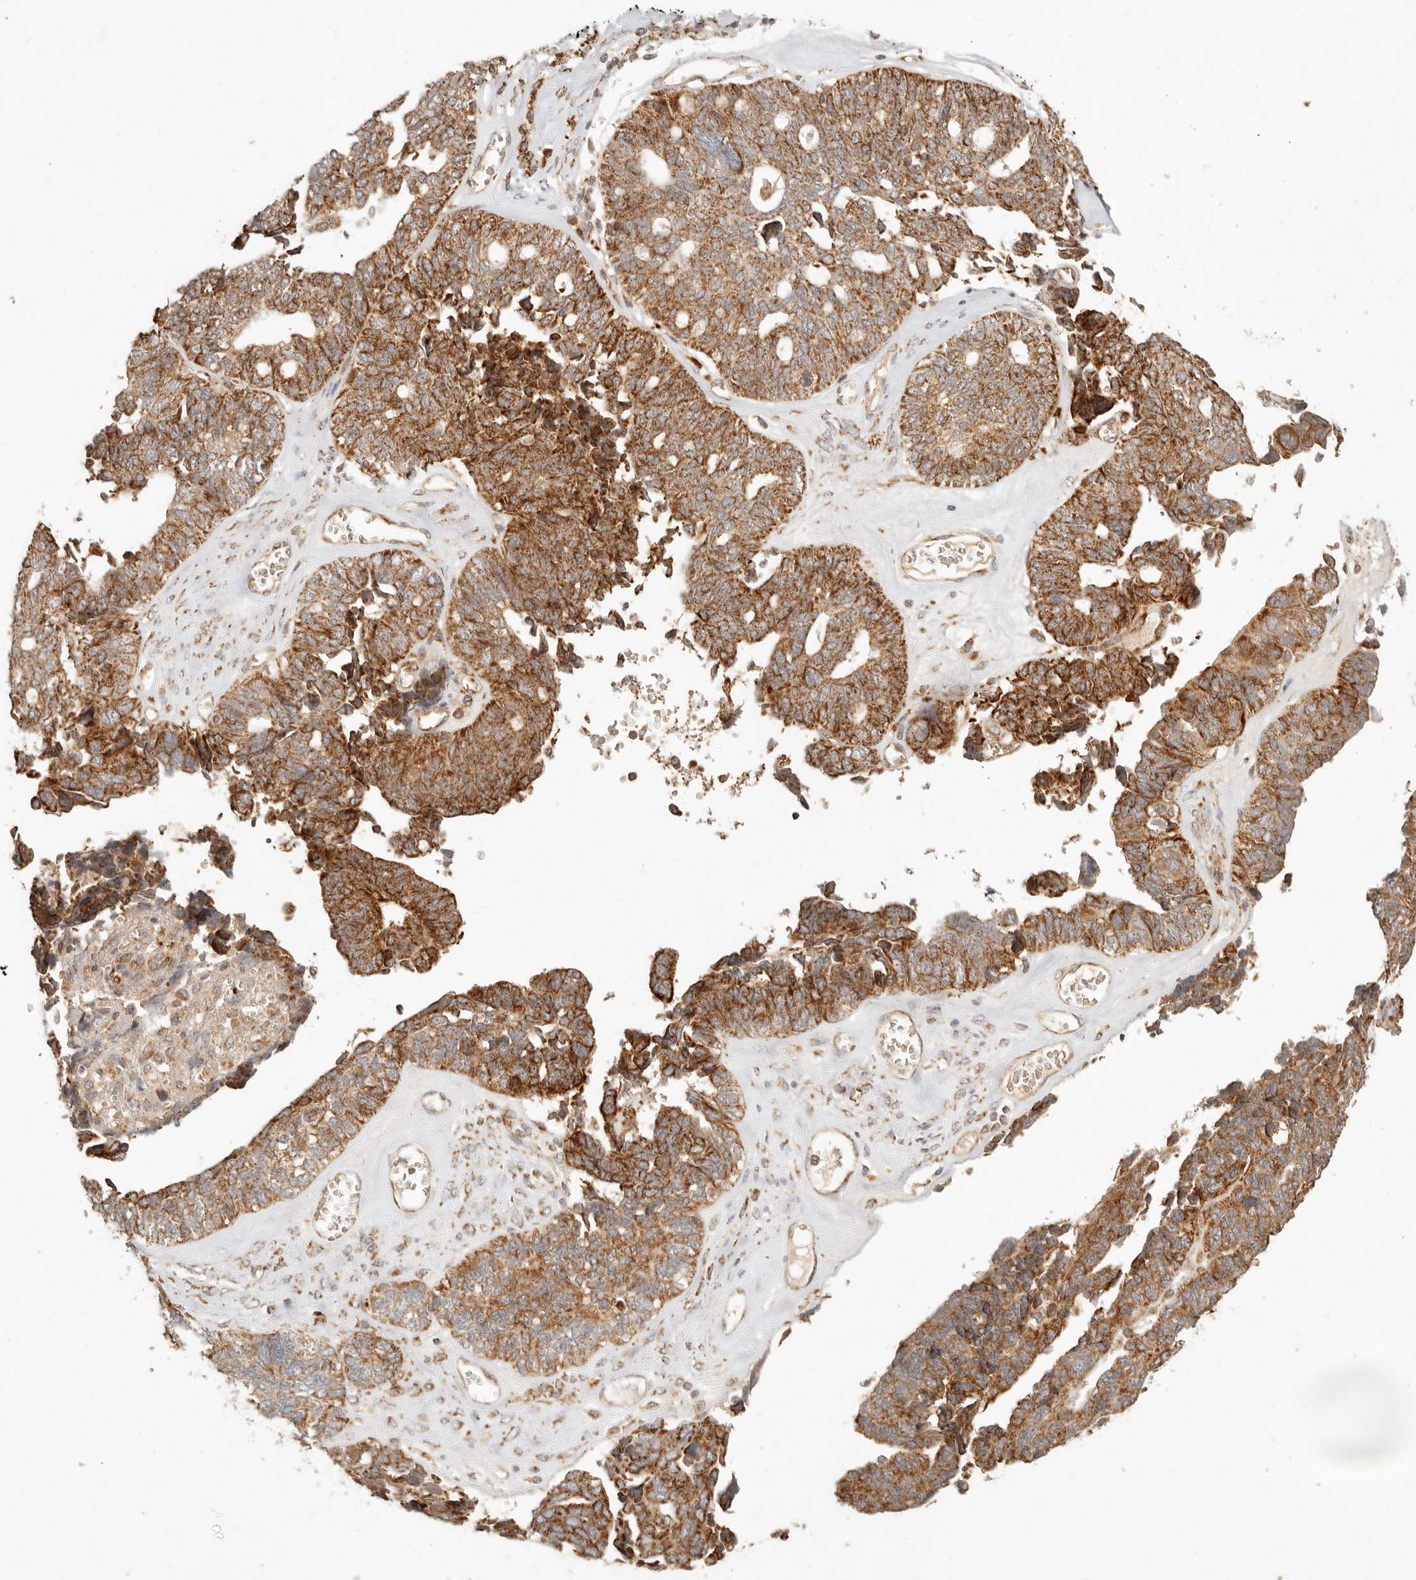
{"staining": {"intensity": "strong", "quantity": ">75%", "location": "cytoplasmic/membranous"}, "tissue": "ovarian cancer", "cell_type": "Tumor cells", "image_type": "cancer", "snomed": [{"axis": "morphology", "description": "Cystadenocarcinoma, serous, NOS"}, {"axis": "topography", "description": "Ovary"}], "caption": "A brown stain labels strong cytoplasmic/membranous expression of a protein in human ovarian cancer (serous cystadenocarcinoma) tumor cells. The staining is performed using DAB brown chromogen to label protein expression. The nuclei are counter-stained blue using hematoxylin.", "gene": "MRPL55", "patient": {"sex": "female", "age": 79}}